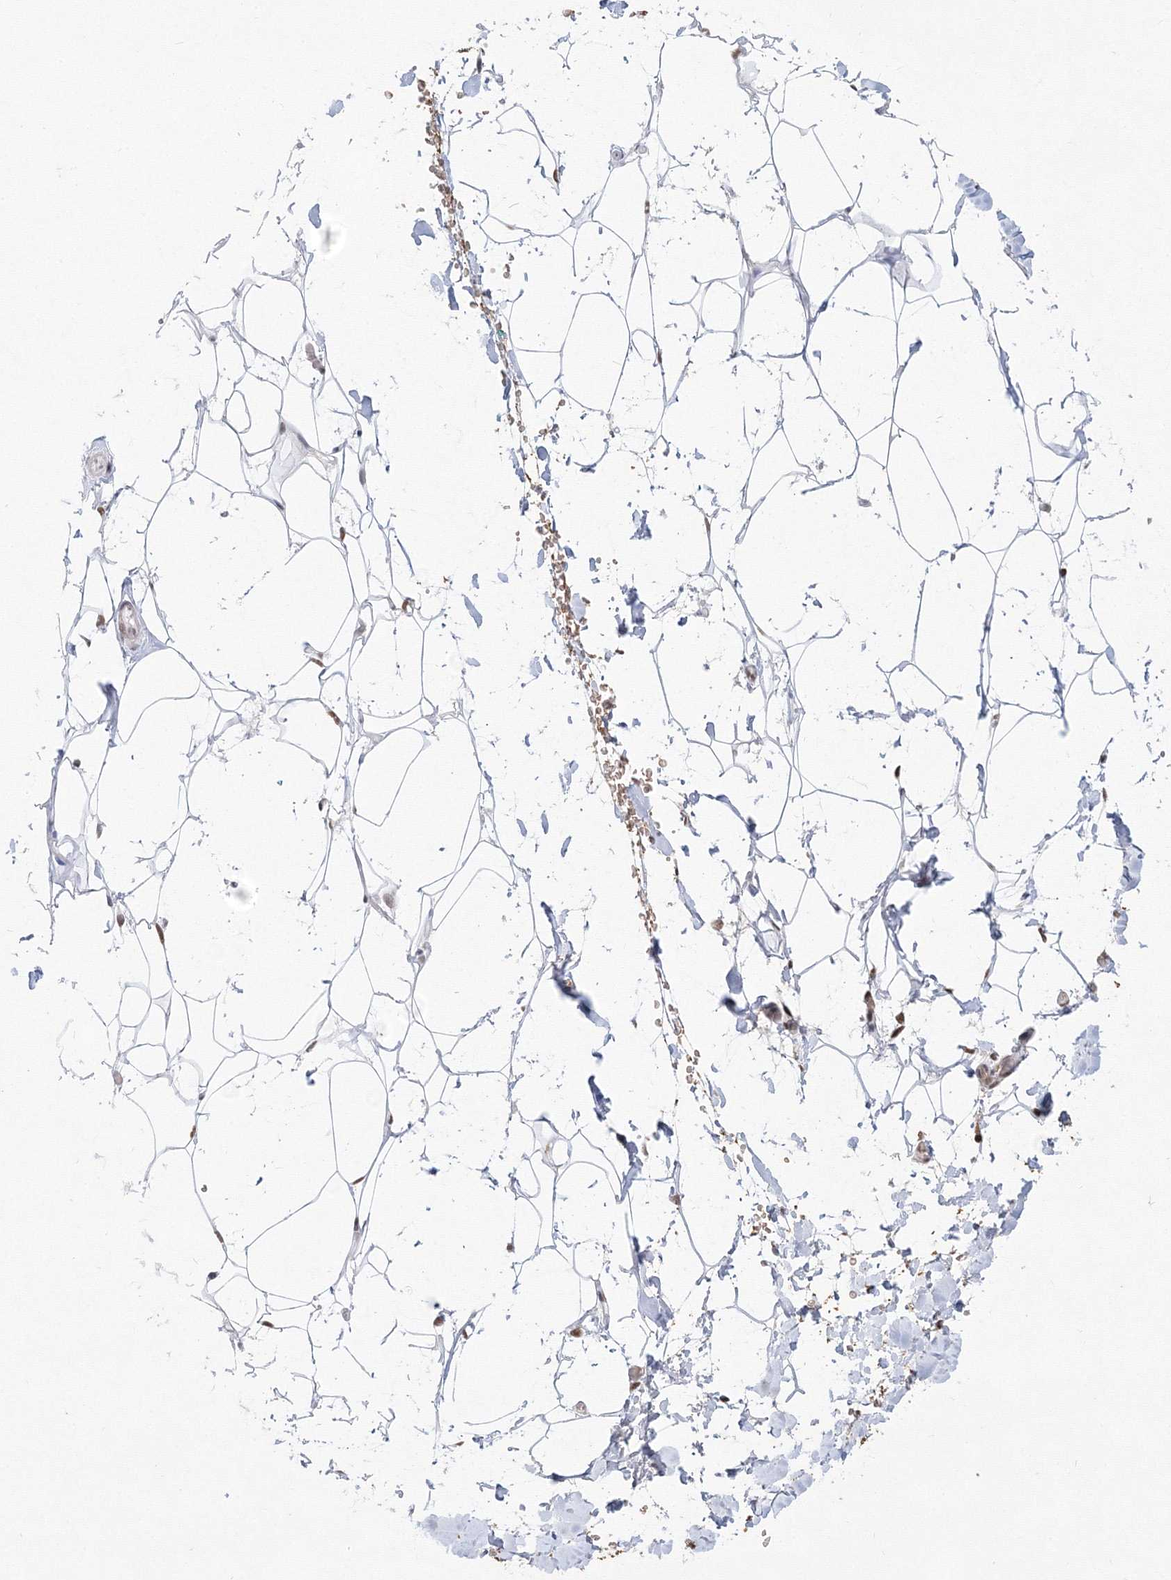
{"staining": {"intensity": "moderate", "quantity": ">75%", "location": "nuclear"}, "tissue": "adipose tissue", "cell_type": "Adipocytes", "image_type": "normal", "snomed": [{"axis": "morphology", "description": "Normal tissue, NOS"}, {"axis": "topography", "description": "Breast"}], "caption": "This photomicrograph shows immunohistochemistry staining of unremarkable human adipose tissue, with medium moderate nuclear expression in approximately >75% of adipocytes.", "gene": "ZNF638", "patient": {"sex": "female", "age": 26}}